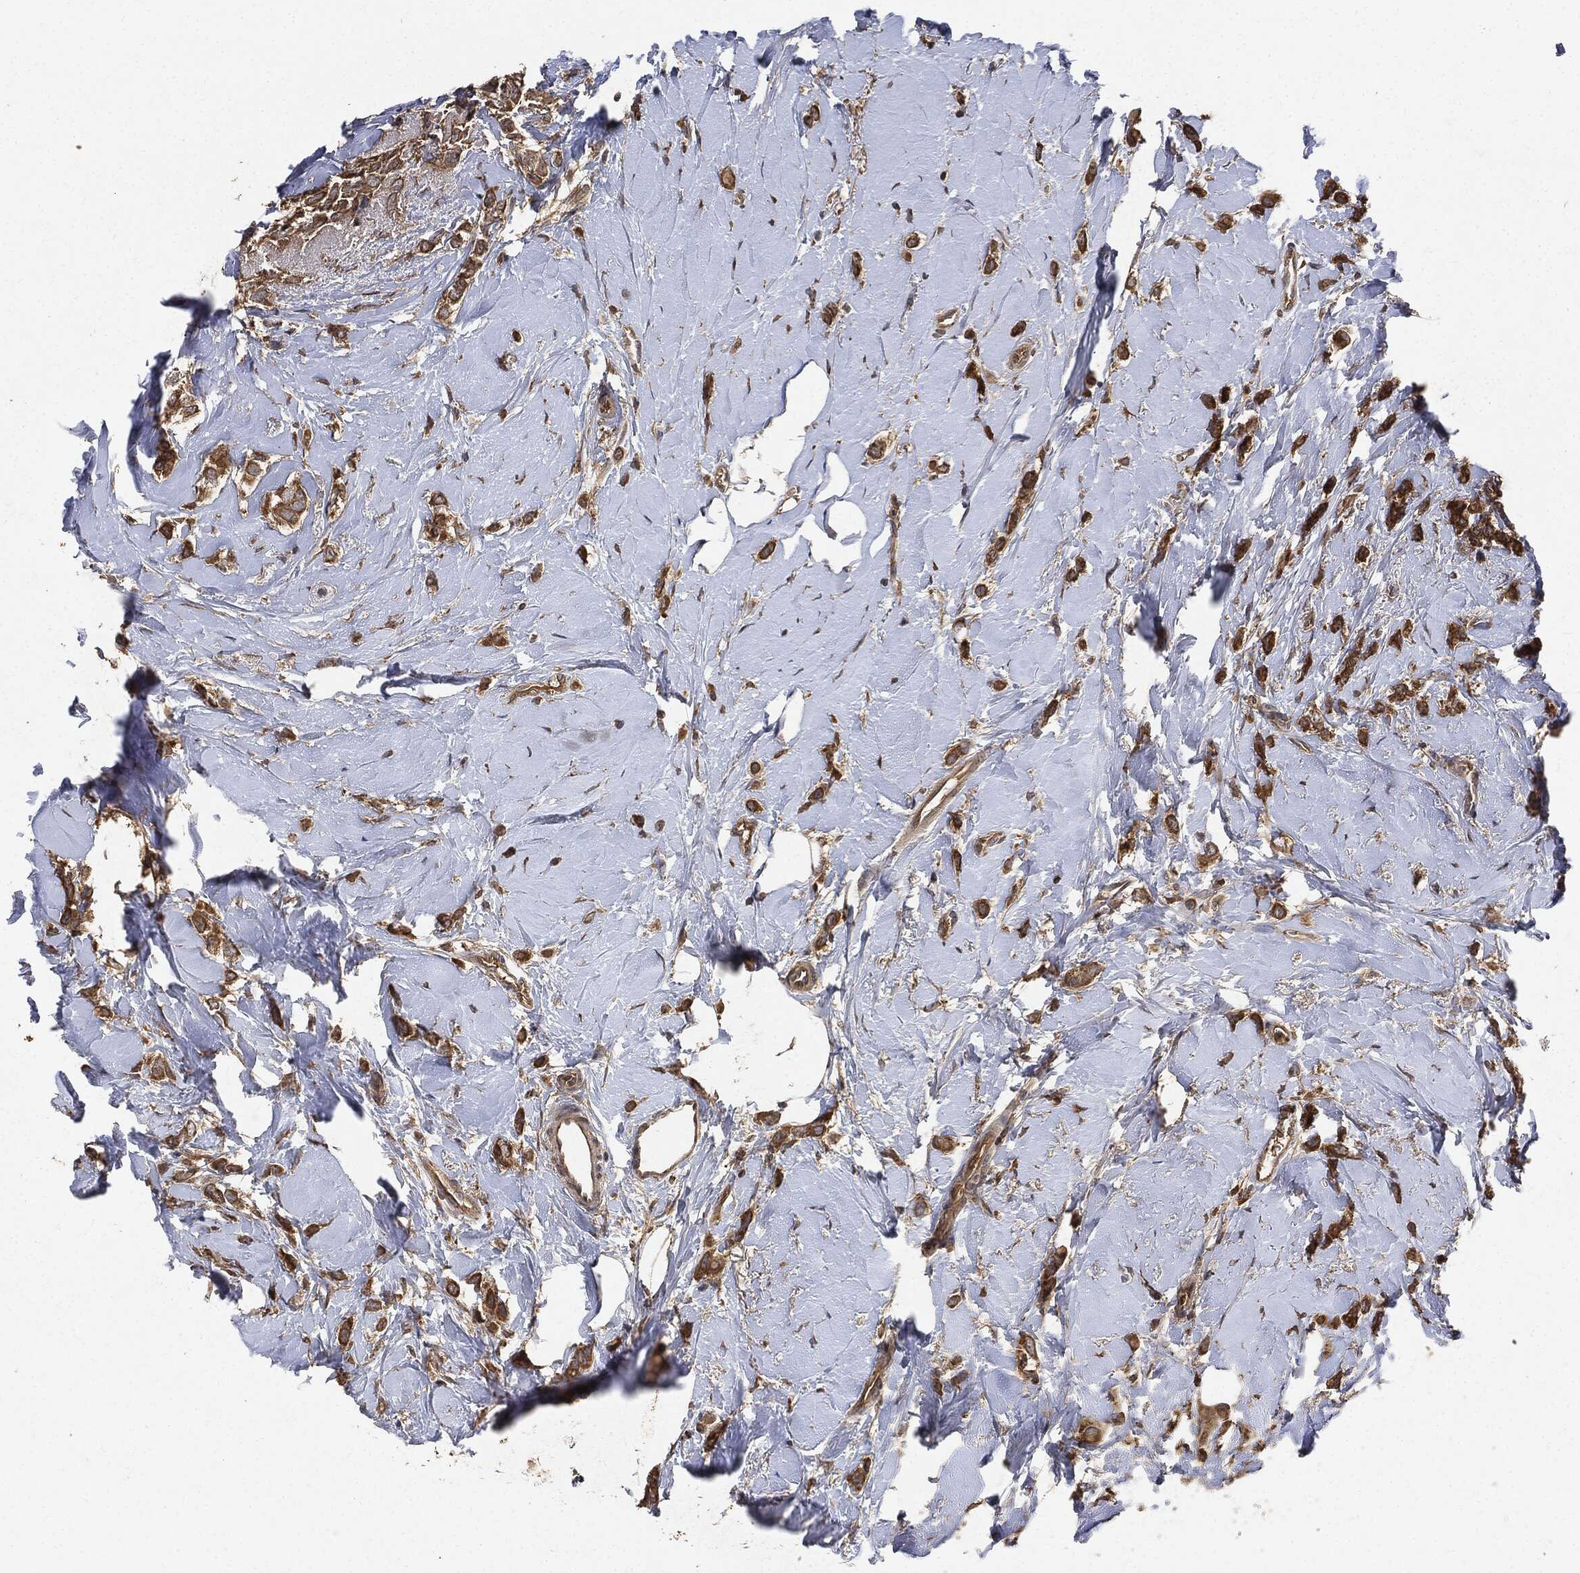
{"staining": {"intensity": "strong", "quantity": ">75%", "location": "cytoplasmic/membranous"}, "tissue": "breast cancer", "cell_type": "Tumor cells", "image_type": "cancer", "snomed": [{"axis": "morphology", "description": "Lobular carcinoma"}, {"axis": "topography", "description": "Breast"}], "caption": "Protein positivity by immunohistochemistry (IHC) displays strong cytoplasmic/membranous positivity in about >75% of tumor cells in breast cancer. Nuclei are stained in blue.", "gene": "BRAF", "patient": {"sex": "female", "age": 66}}